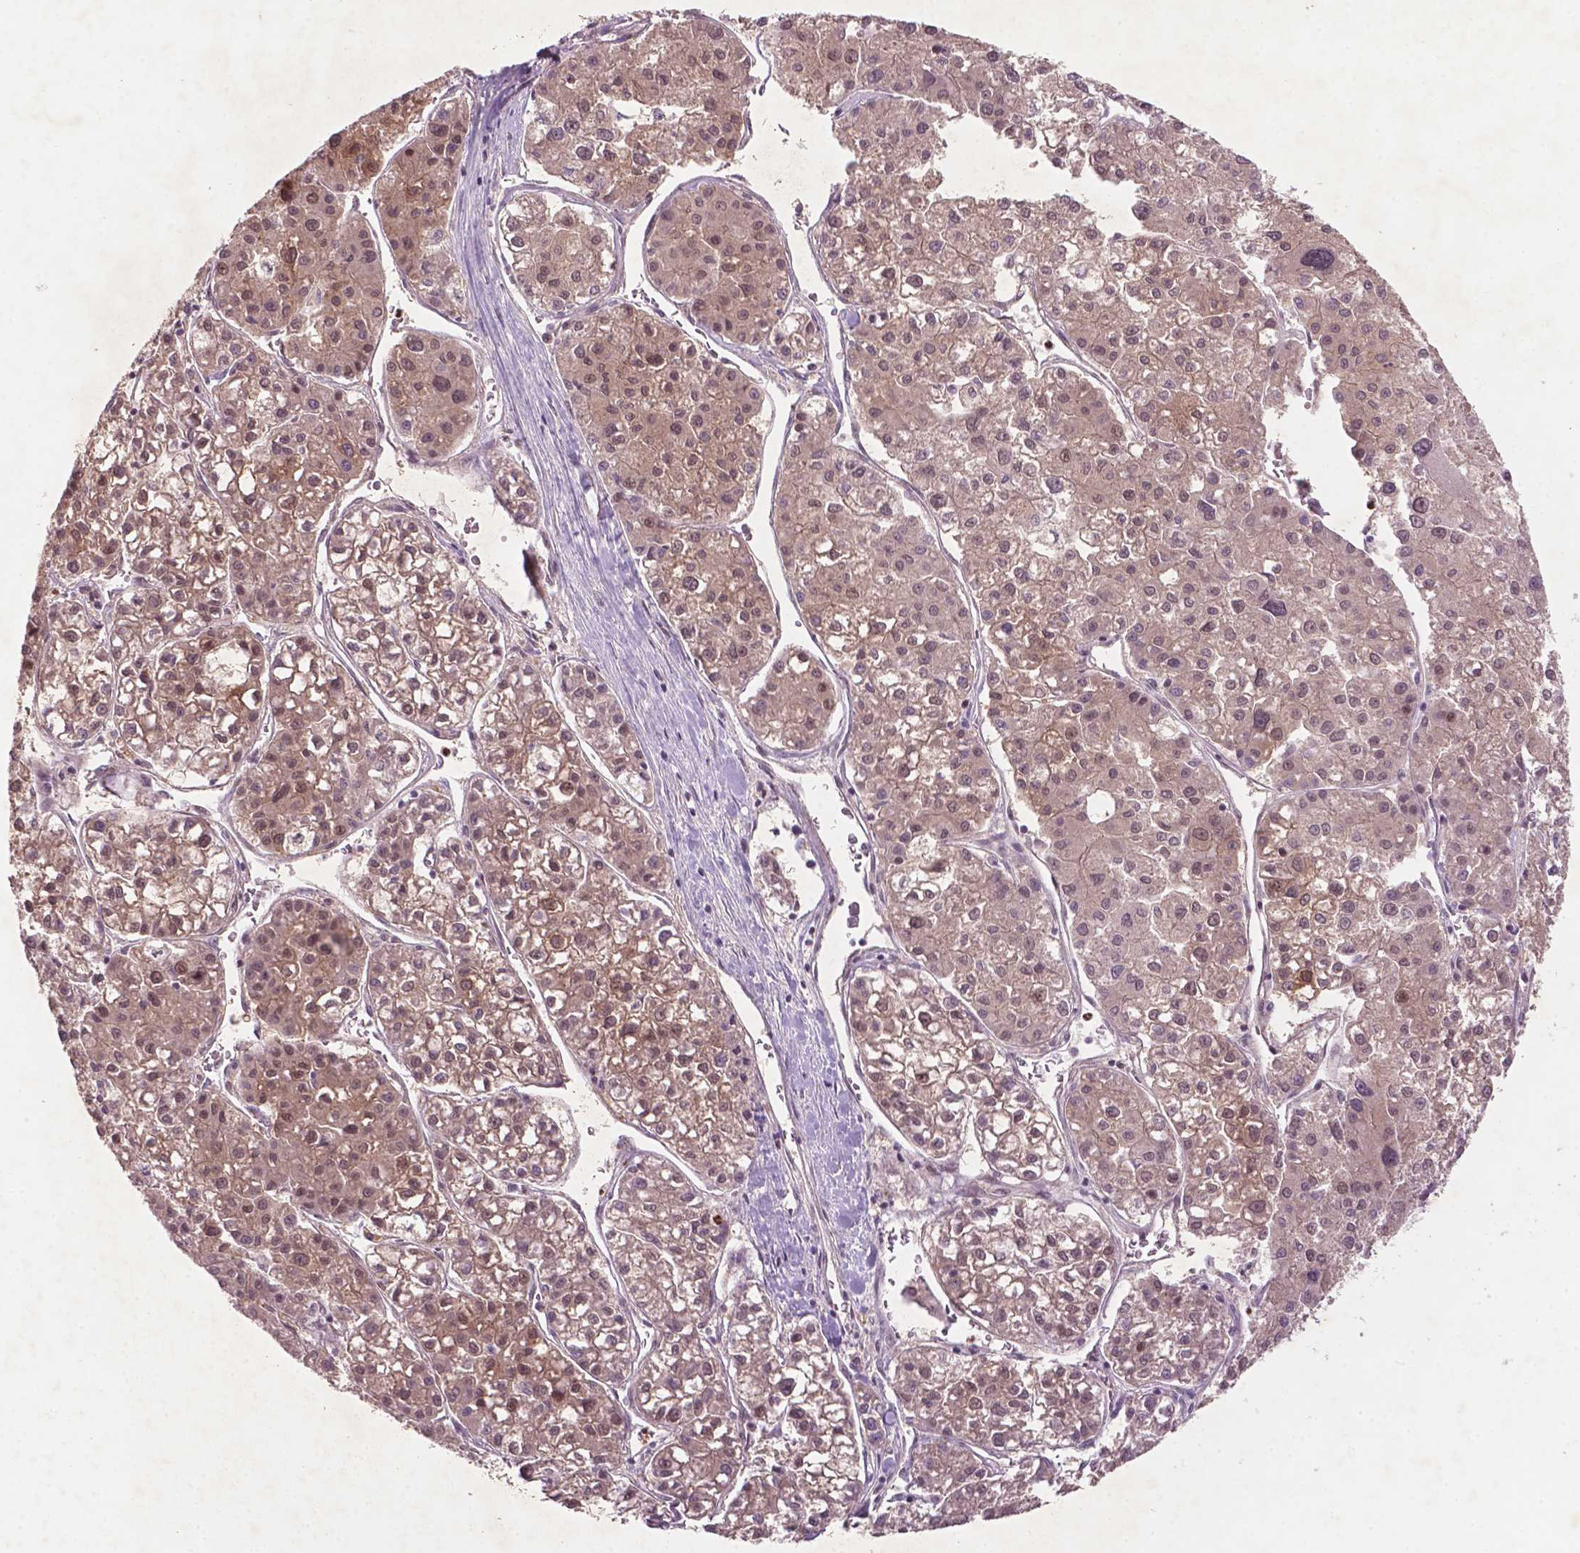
{"staining": {"intensity": "moderate", "quantity": "25%-75%", "location": "cytoplasmic/membranous,nuclear"}, "tissue": "liver cancer", "cell_type": "Tumor cells", "image_type": "cancer", "snomed": [{"axis": "morphology", "description": "Carcinoma, Hepatocellular, NOS"}, {"axis": "topography", "description": "Liver"}], "caption": "Liver cancer (hepatocellular carcinoma) tissue exhibits moderate cytoplasmic/membranous and nuclear expression in about 25%-75% of tumor cells", "gene": "NFAT5", "patient": {"sex": "male", "age": 73}}